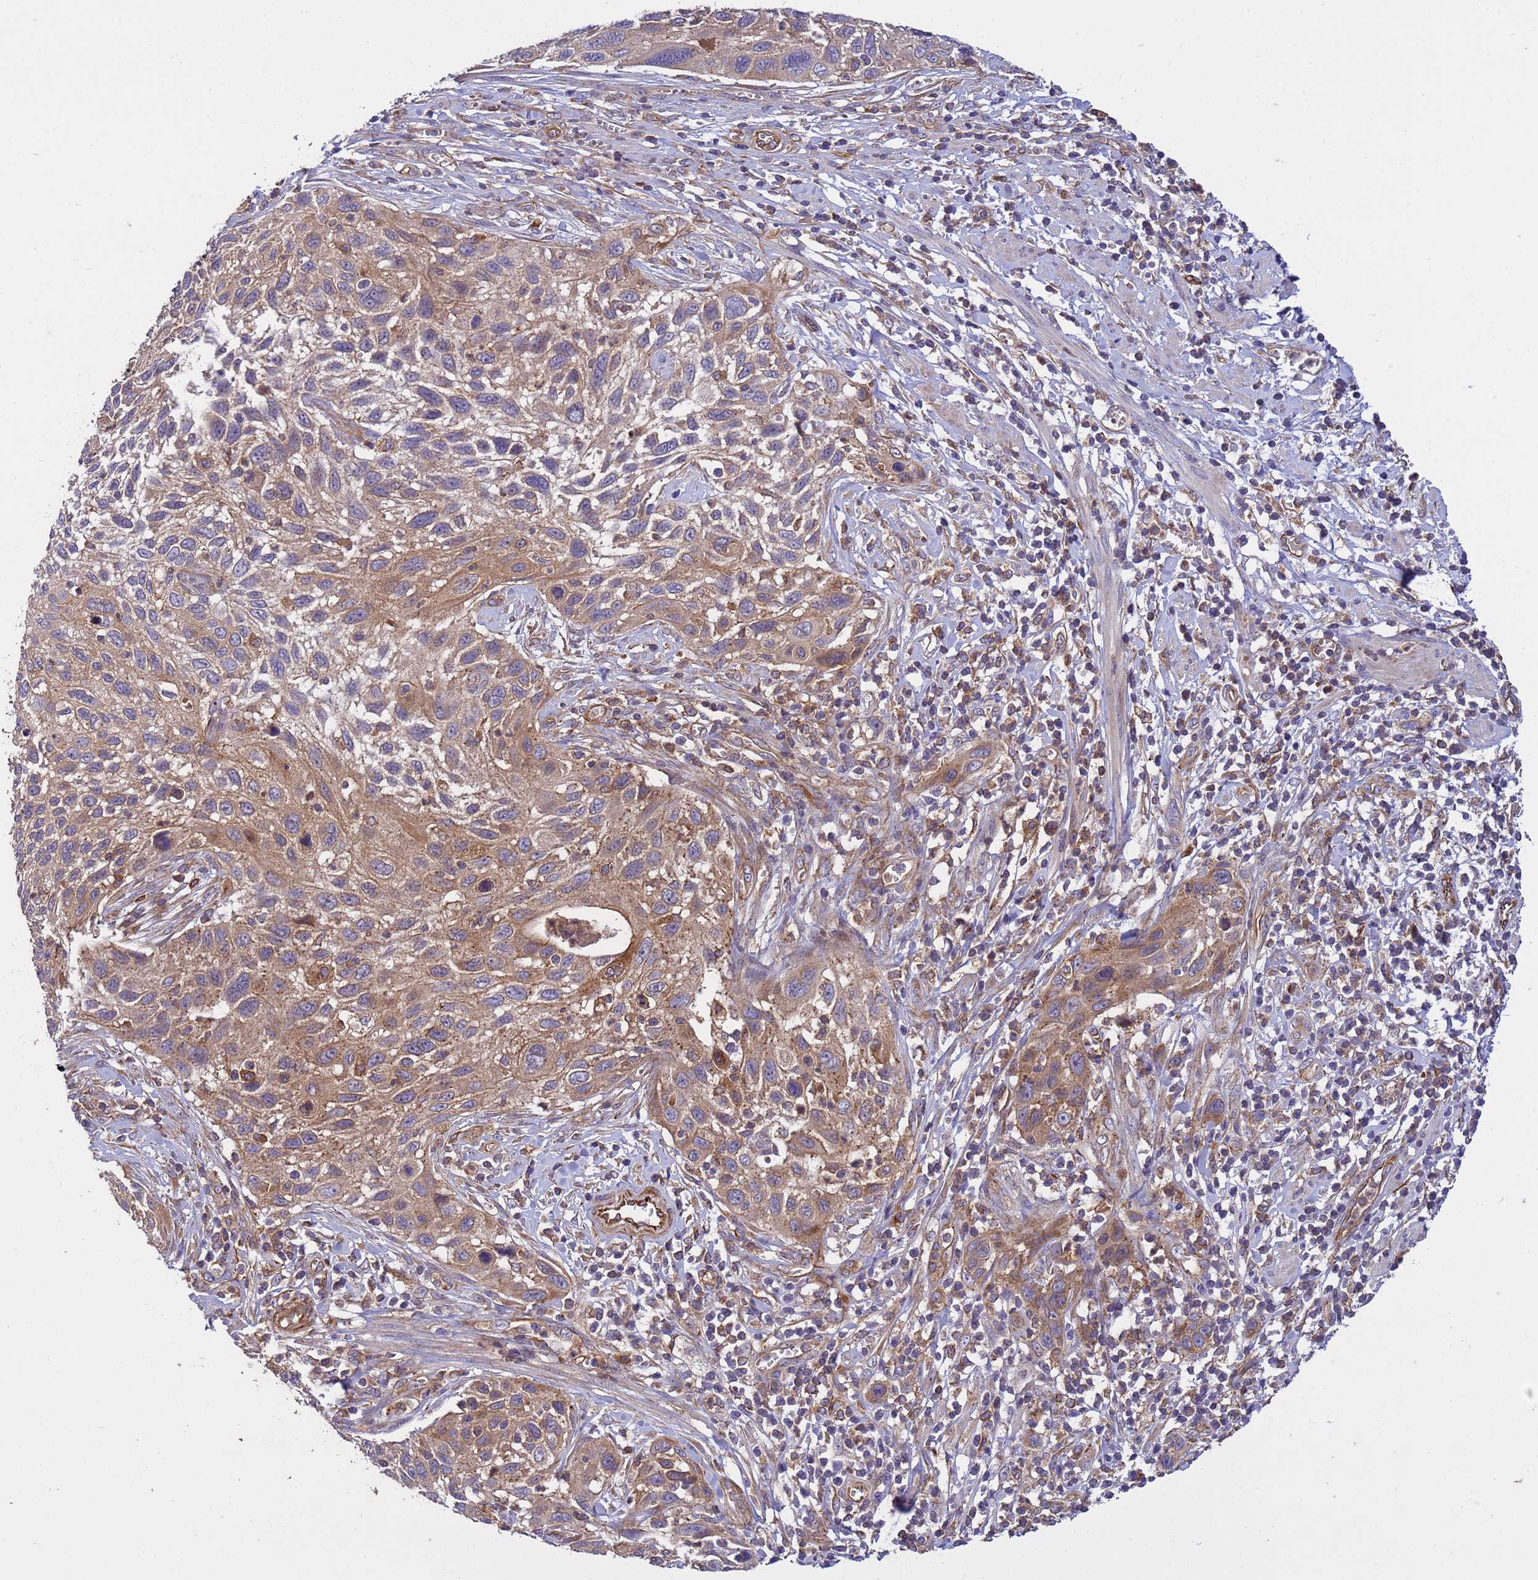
{"staining": {"intensity": "moderate", "quantity": ">75%", "location": "cytoplasmic/membranous"}, "tissue": "cervical cancer", "cell_type": "Tumor cells", "image_type": "cancer", "snomed": [{"axis": "morphology", "description": "Squamous cell carcinoma, NOS"}, {"axis": "topography", "description": "Cervix"}], "caption": "There is medium levels of moderate cytoplasmic/membranous positivity in tumor cells of cervical cancer (squamous cell carcinoma), as demonstrated by immunohistochemical staining (brown color).", "gene": "RAB10", "patient": {"sex": "female", "age": 70}}